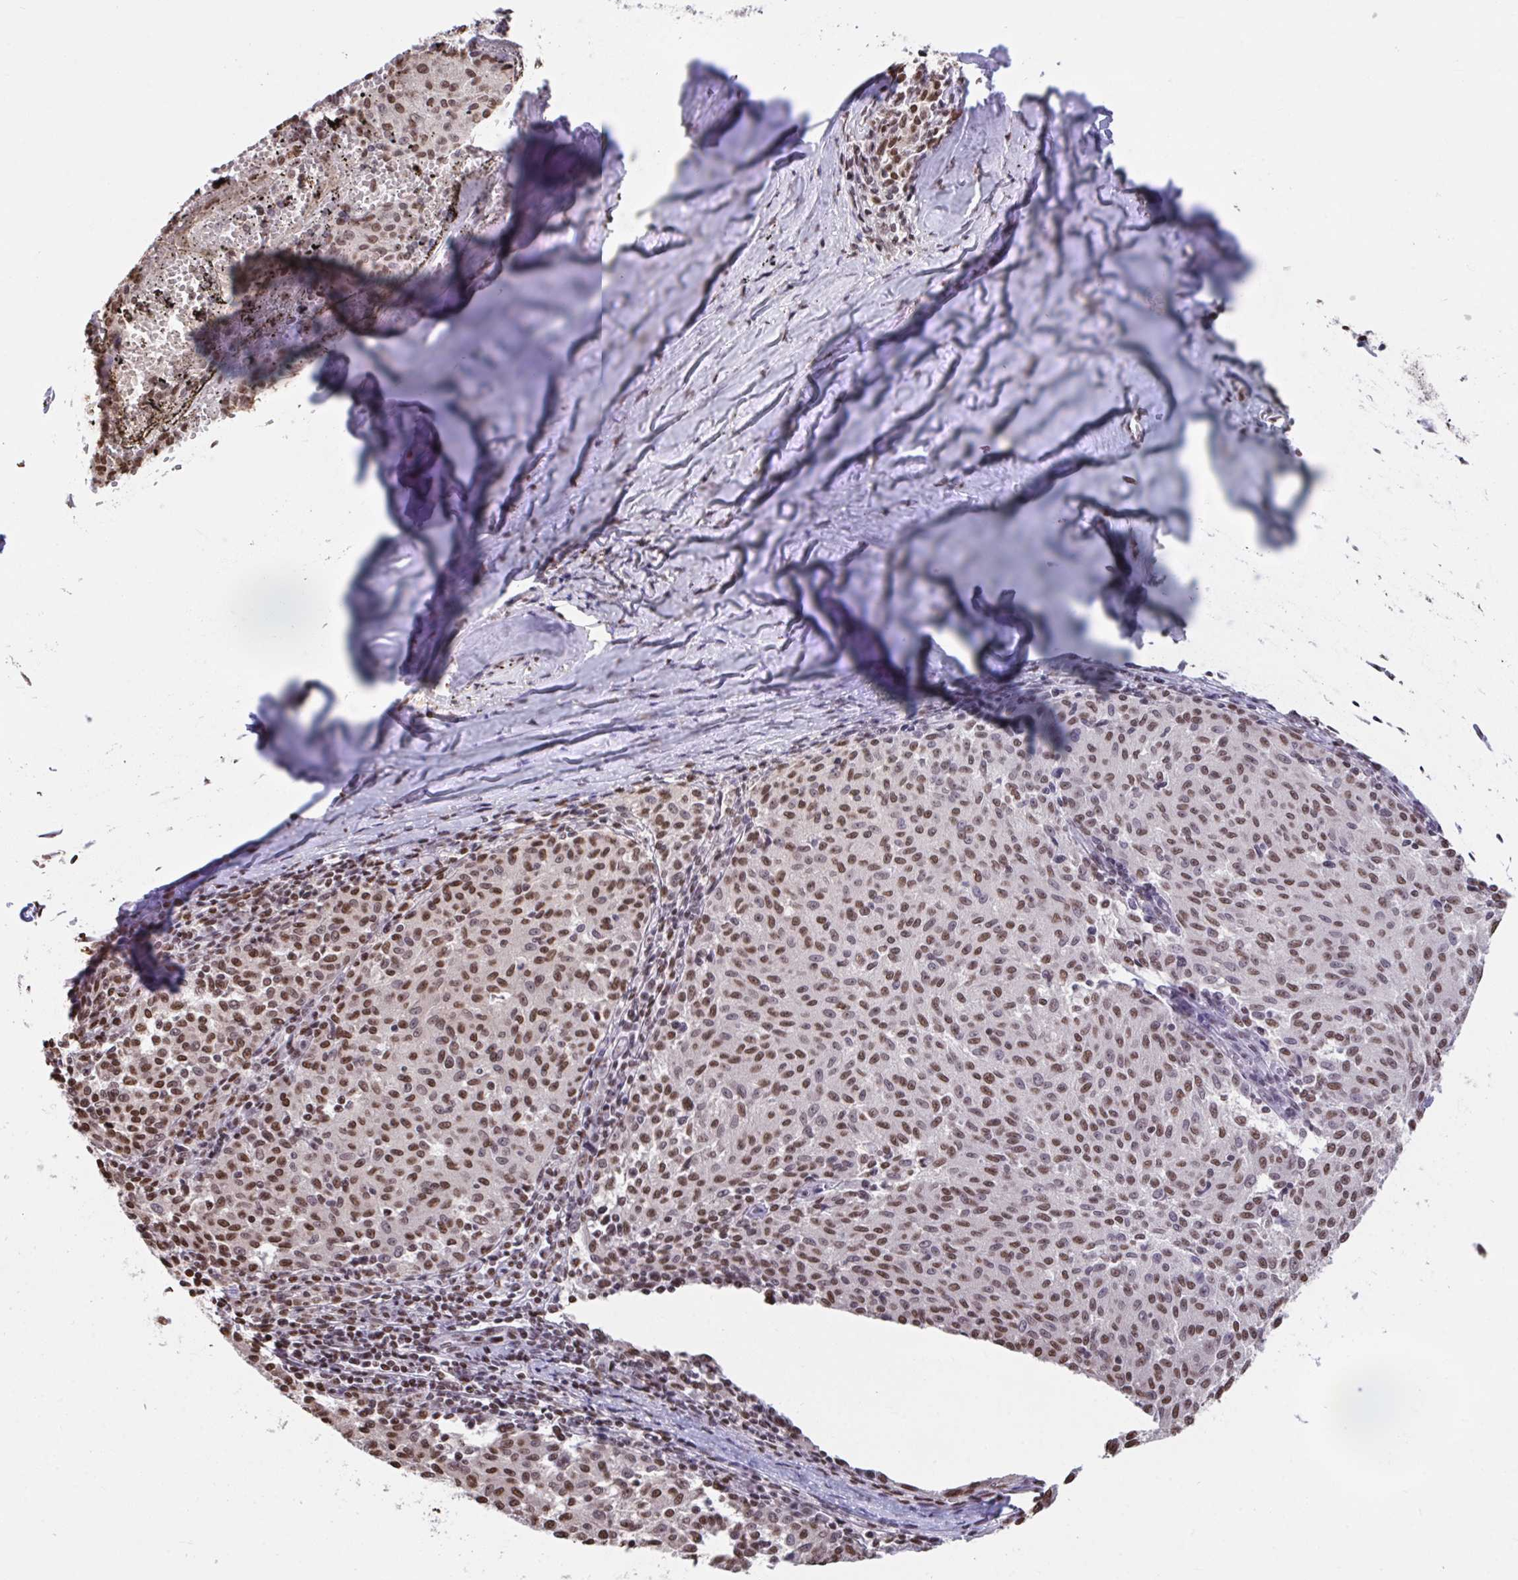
{"staining": {"intensity": "moderate", "quantity": ">75%", "location": "nuclear"}, "tissue": "melanoma", "cell_type": "Tumor cells", "image_type": "cancer", "snomed": [{"axis": "morphology", "description": "Malignant melanoma, NOS"}, {"axis": "topography", "description": "Skin"}], "caption": "About >75% of tumor cells in malignant melanoma show moderate nuclear protein expression as visualized by brown immunohistochemical staining.", "gene": "HNRNPDL", "patient": {"sex": "female", "age": 72}}